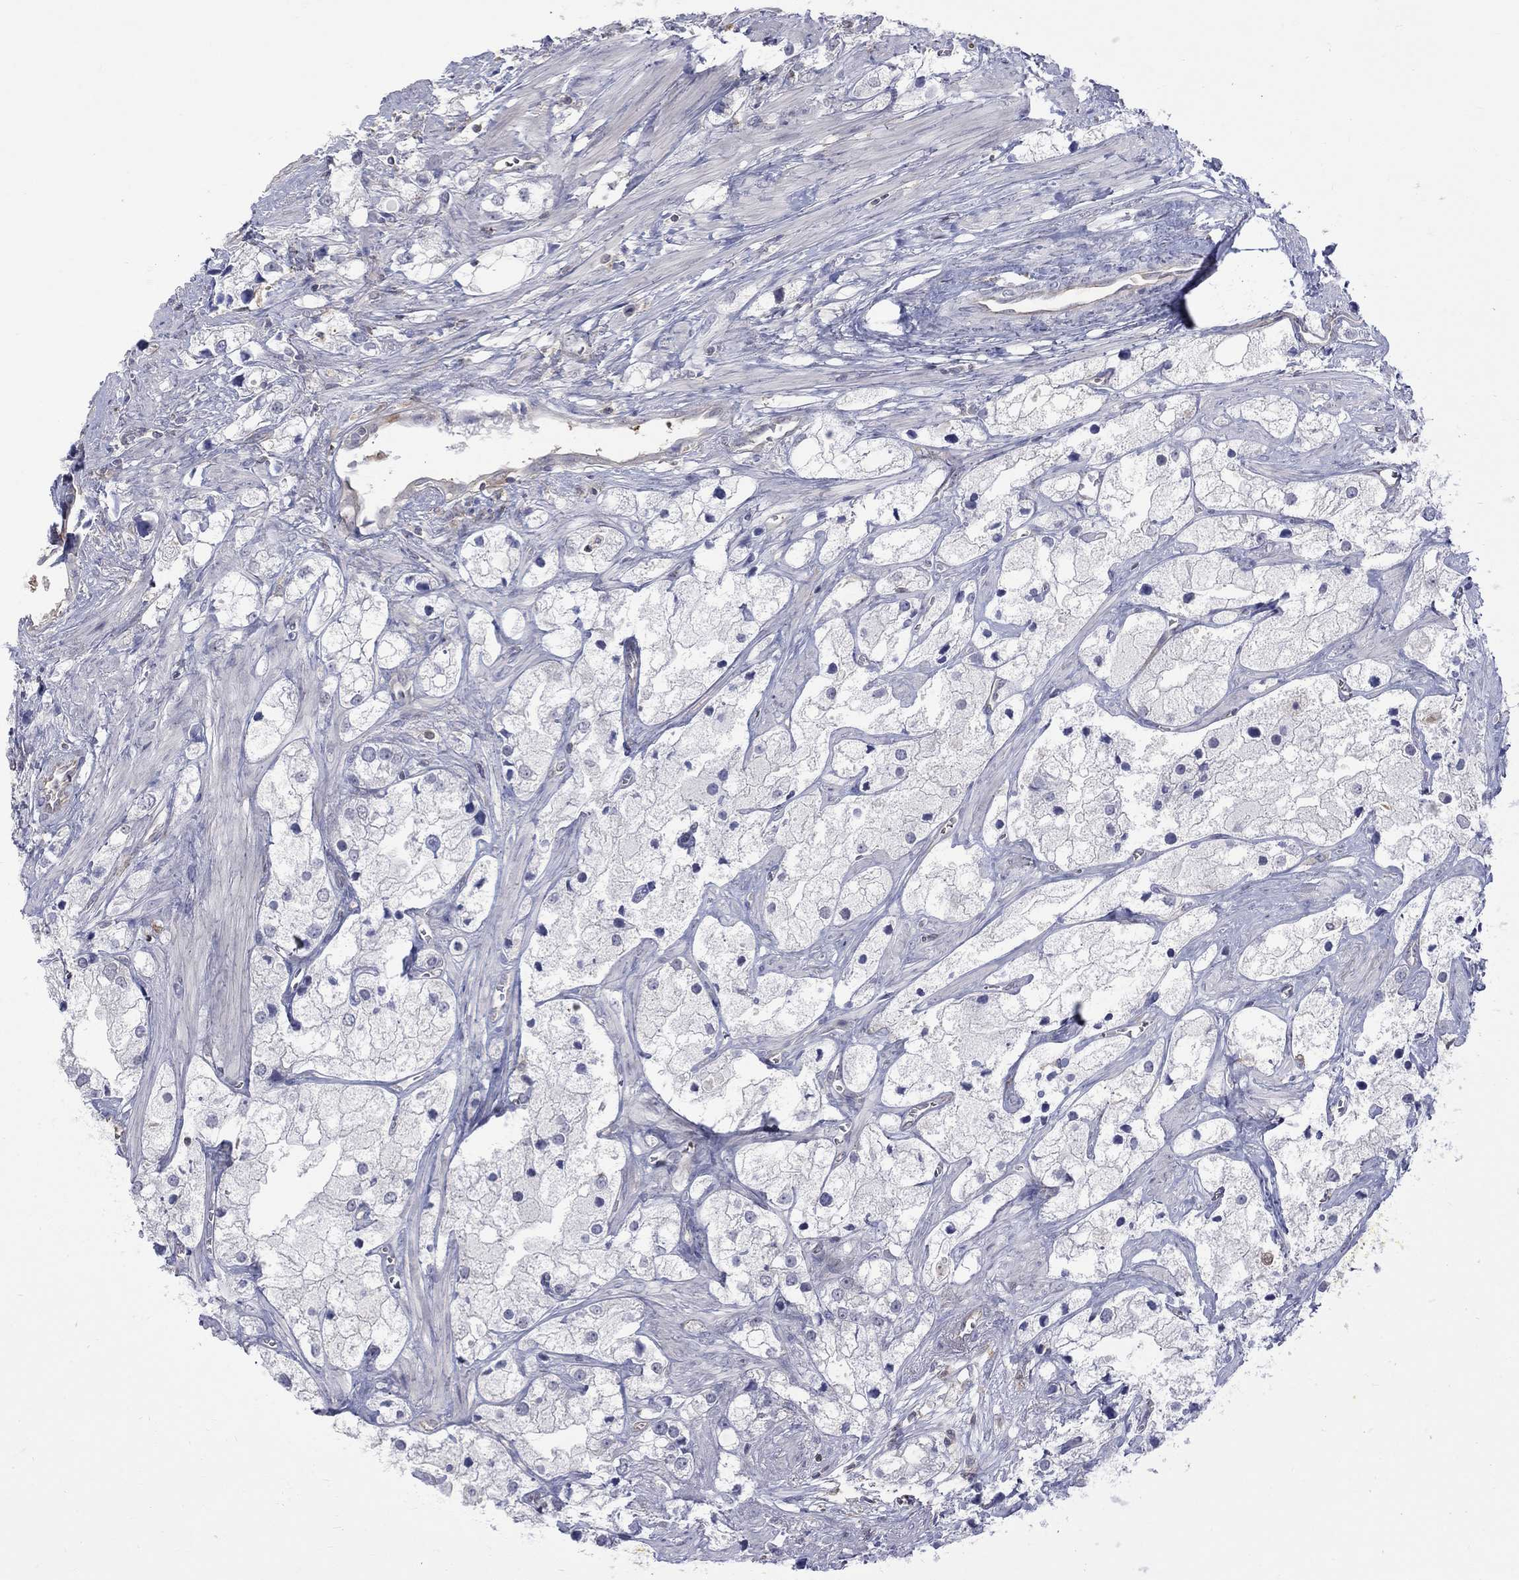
{"staining": {"intensity": "negative", "quantity": "none", "location": "none"}, "tissue": "prostate cancer", "cell_type": "Tumor cells", "image_type": "cancer", "snomed": [{"axis": "morphology", "description": "Adenocarcinoma, NOS"}, {"axis": "topography", "description": "Prostate and seminal vesicle, NOS"}, {"axis": "topography", "description": "Prostate"}], "caption": "Immunohistochemistry (IHC) photomicrograph of neoplastic tissue: human prostate adenocarcinoma stained with DAB displays no significant protein staining in tumor cells. The staining is performed using DAB brown chromogen with nuclei counter-stained in using hematoxylin.", "gene": "HKDC1", "patient": {"sex": "male", "age": 79}}